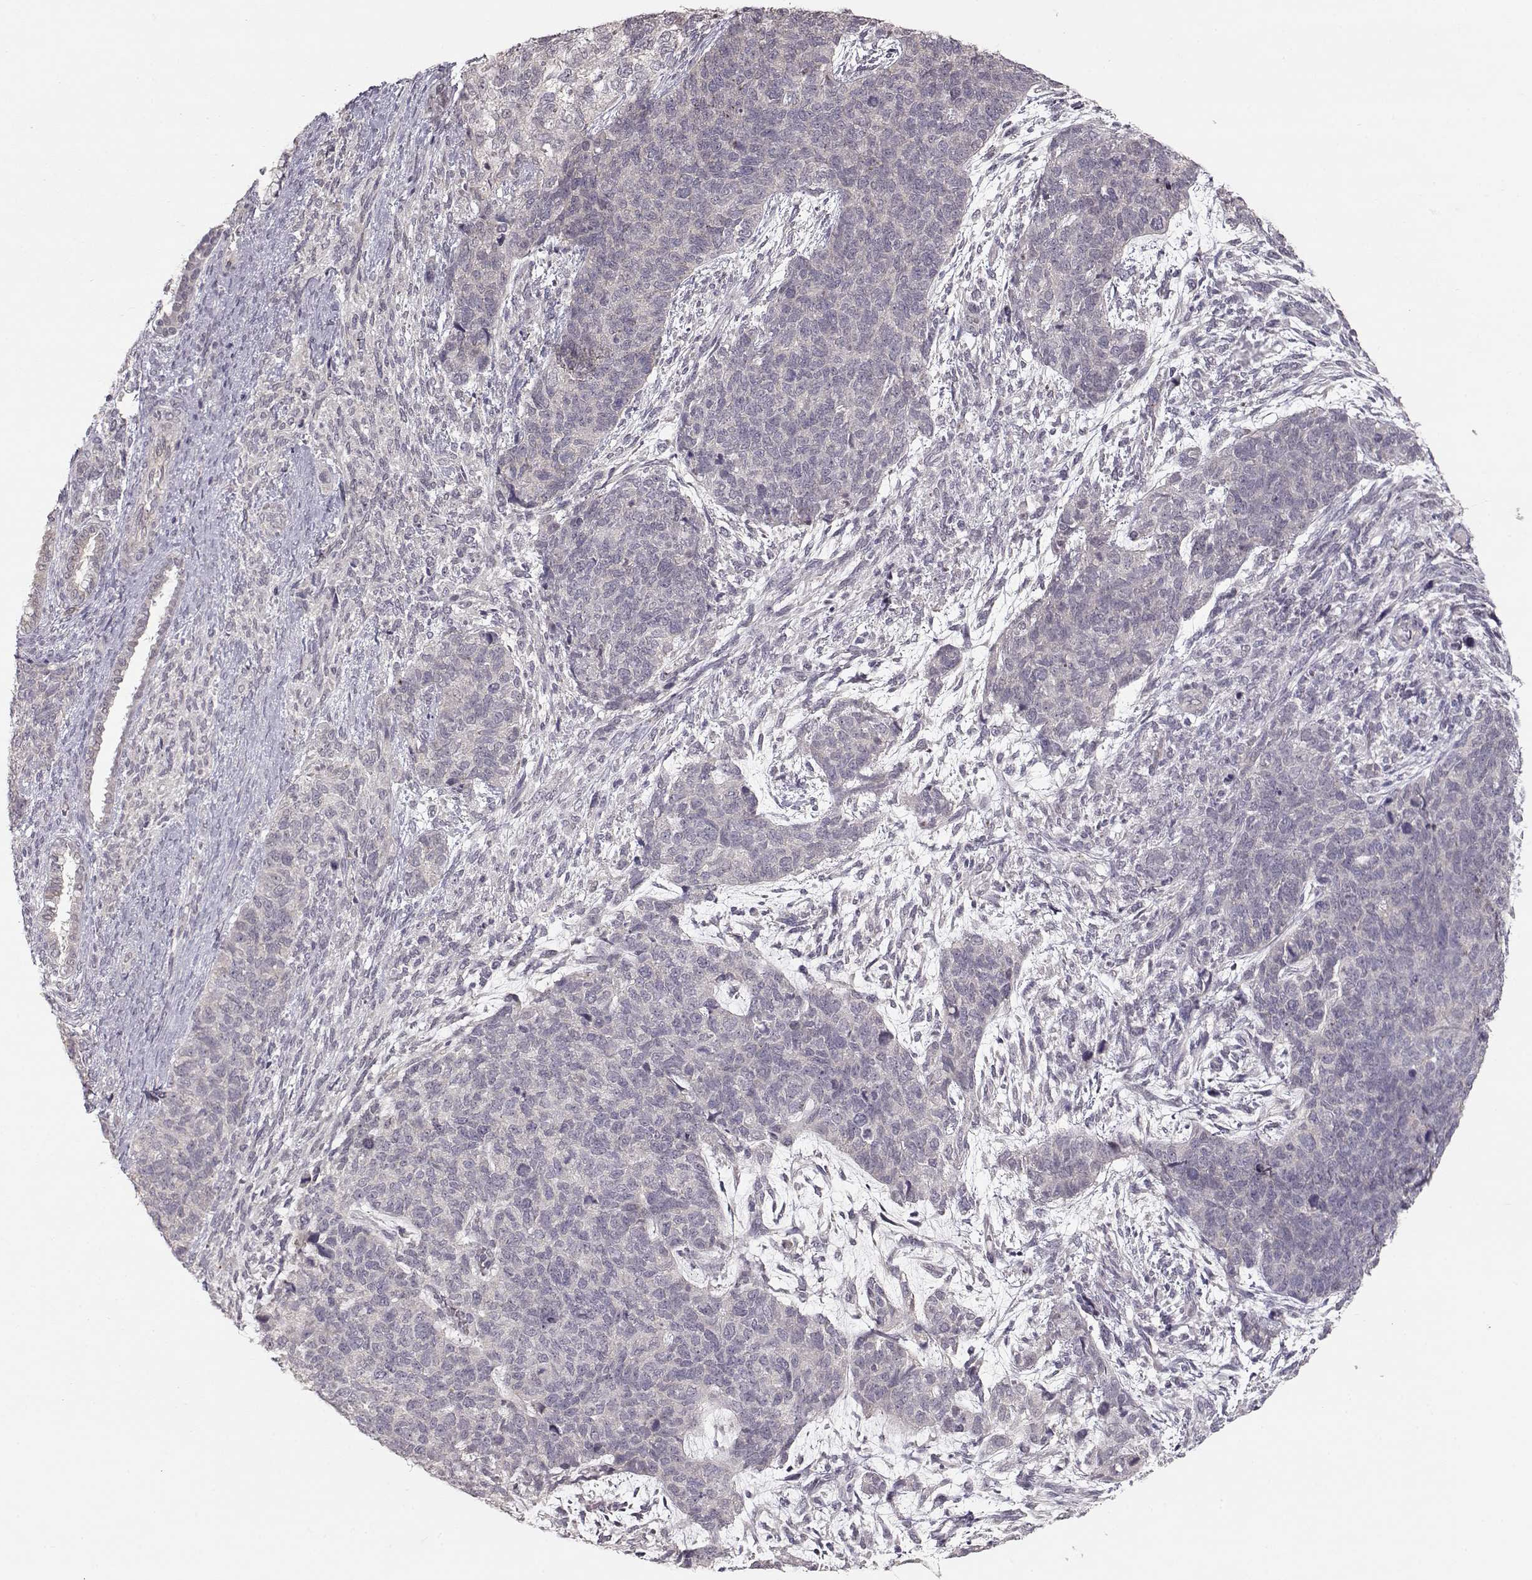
{"staining": {"intensity": "negative", "quantity": "none", "location": "none"}, "tissue": "cervical cancer", "cell_type": "Tumor cells", "image_type": "cancer", "snomed": [{"axis": "morphology", "description": "Squamous cell carcinoma, NOS"}, {"axis": "topography", "description": "Cervix"}], "caption": "IHC of cervical cancer (squamous cell carcinoma) reveals no expression in tumor cells. Nuclei are stained in blue.", "gene": "PNMT", "patient": {"sex": "female", "age": 63}}